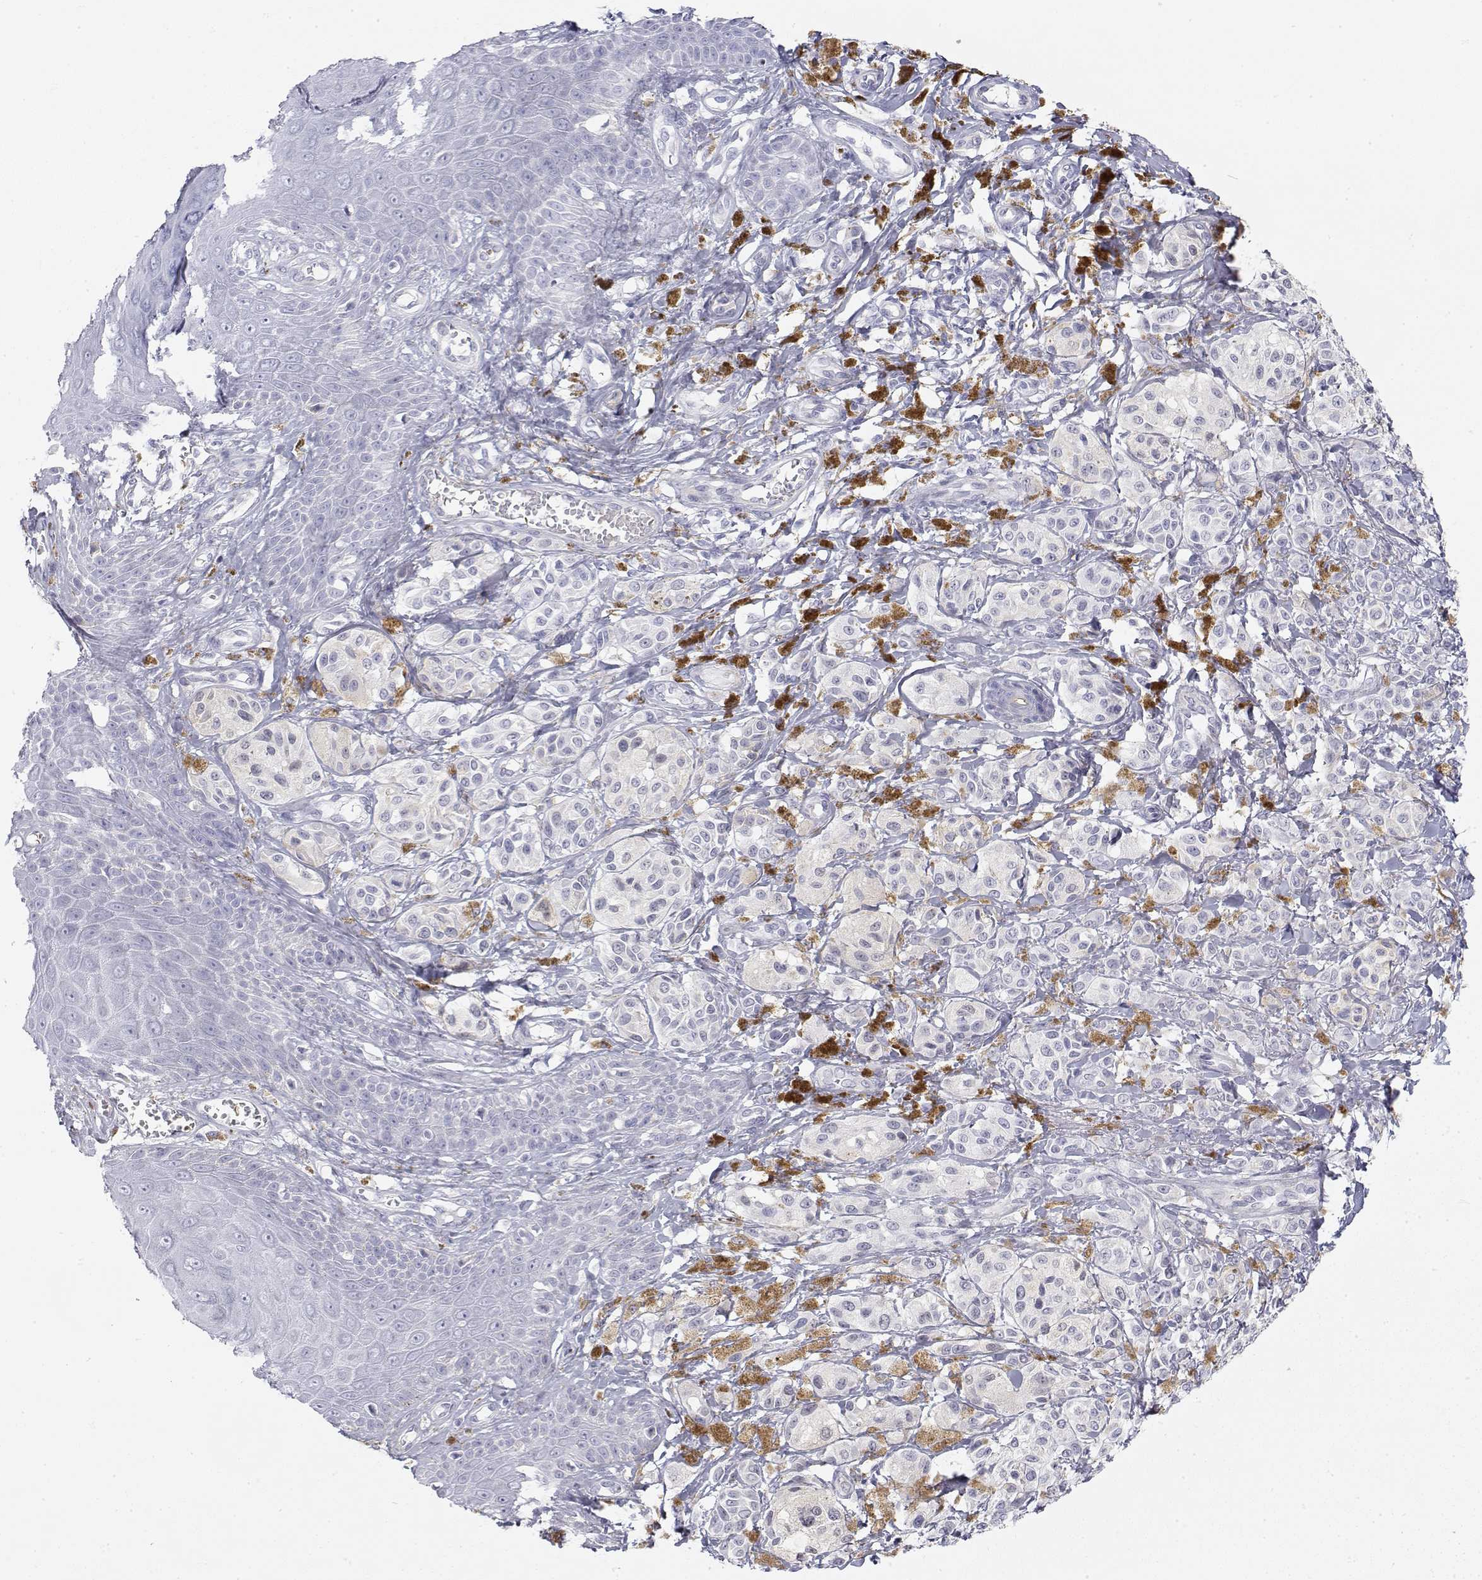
{"staining": {"intensity": "negative", "quantity": "none", "location": "none"}, "tissue": "melanoma", "cell_type": "Tumor cells", "image_type": "cancer", "snomed": [{"axis": "morphology", "description": "Malignant melanoma, NOS"}, {"axis": "topography", "description": "Skin"}], "caption": "Photomicrograph shows no significant protein staining in tumor cells of malignant melanoma.", "gene": "MISP", "patient": {"sex": "female", "age": 80}}